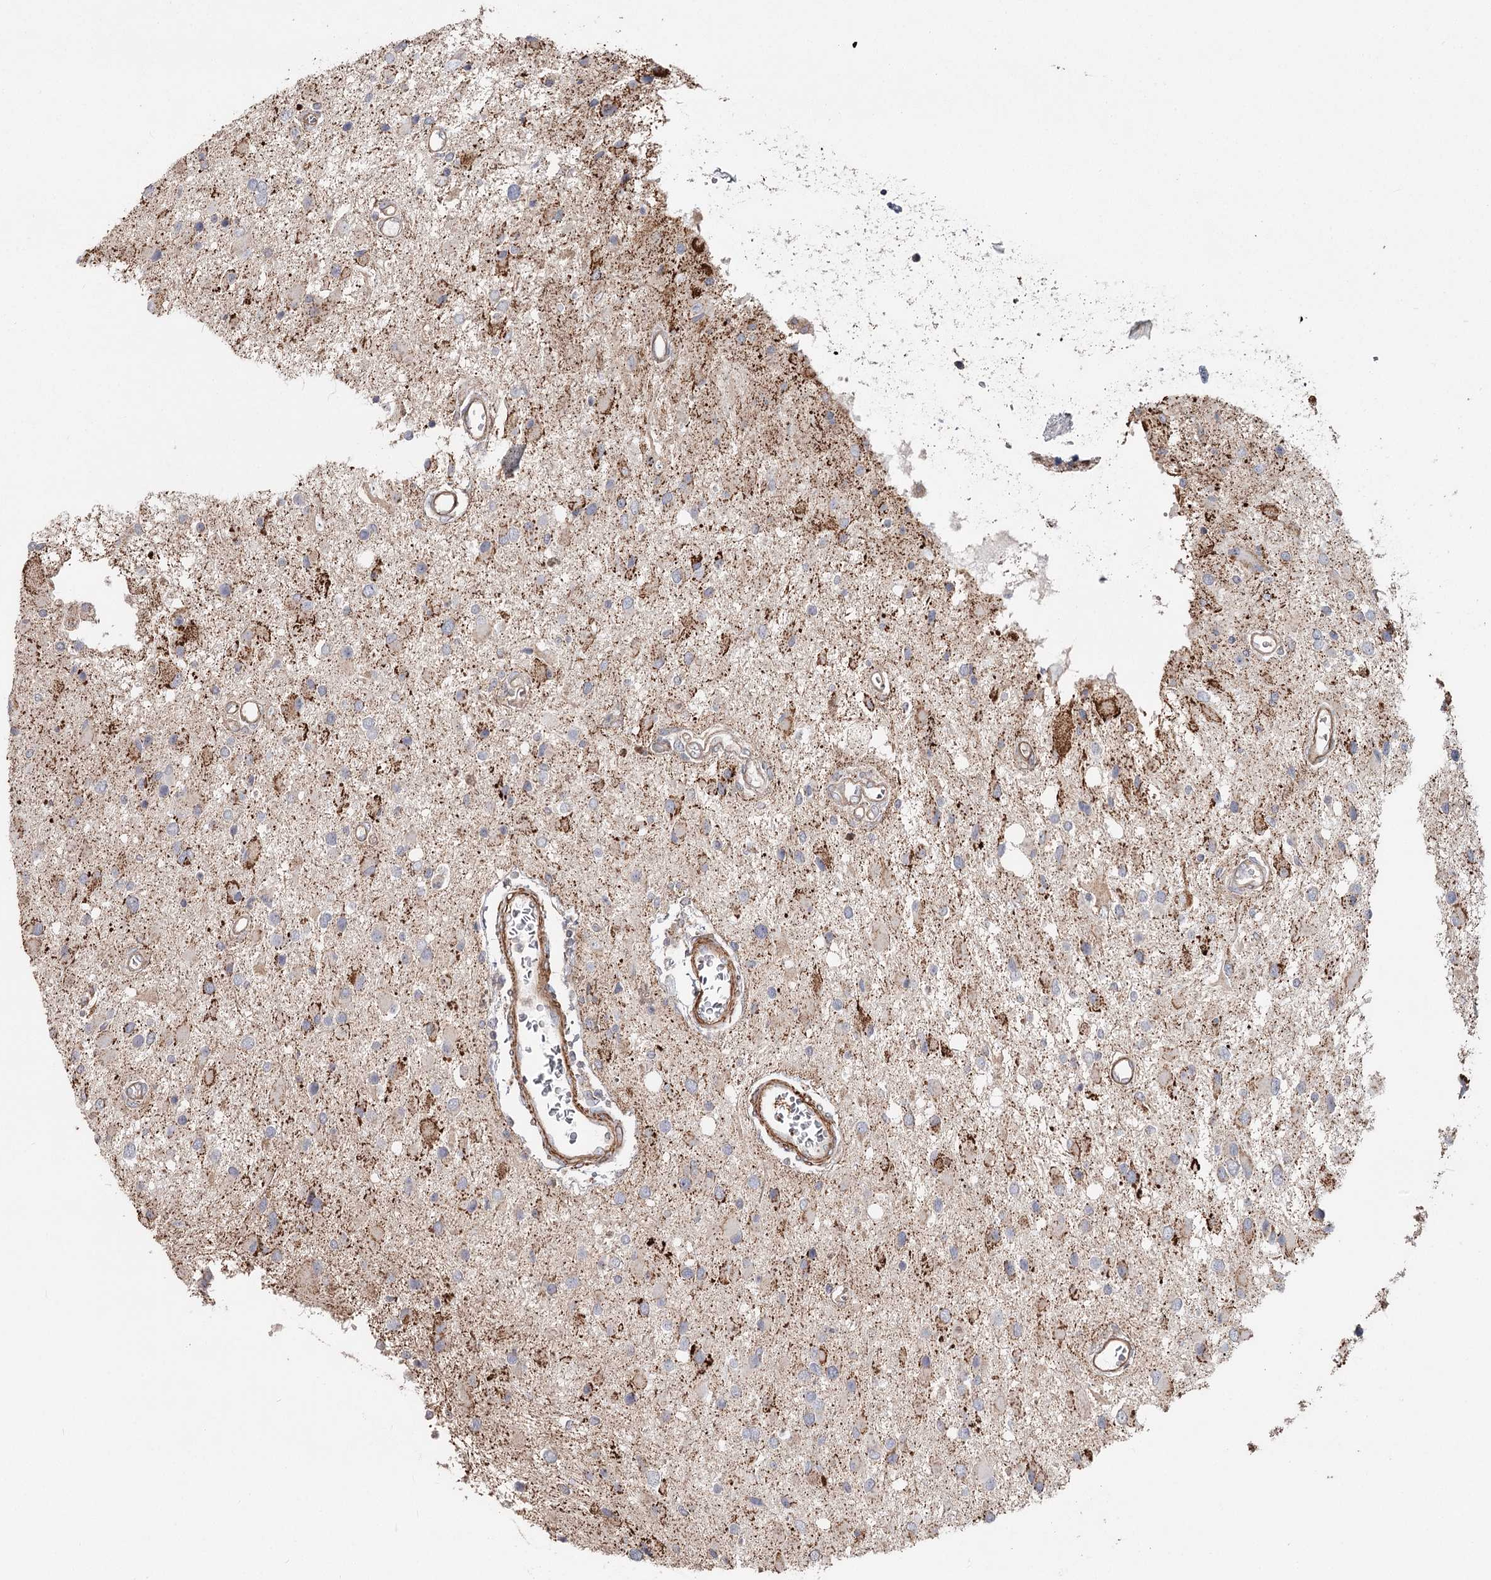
{"staining": {"intensity": "moderate", "quantity": "<25%", "location": "cytoplasmic/membranous"}, "tissue": "glioma", "cell_type": "Tumor cells", "image_type": "cancer", "snomed": [{"axis": "morphology", "description": "Glioma, malignant, High grade"}, {"axis": "topography", "description": "Brain"}], "caption": "Protein analysis of glioma tissue demonstrates moderate cytoplasmic/membranous expression in about <25% of tumor cells.", "gene": "DHRS9", "patient": {"sex": "male", "age": 53}}